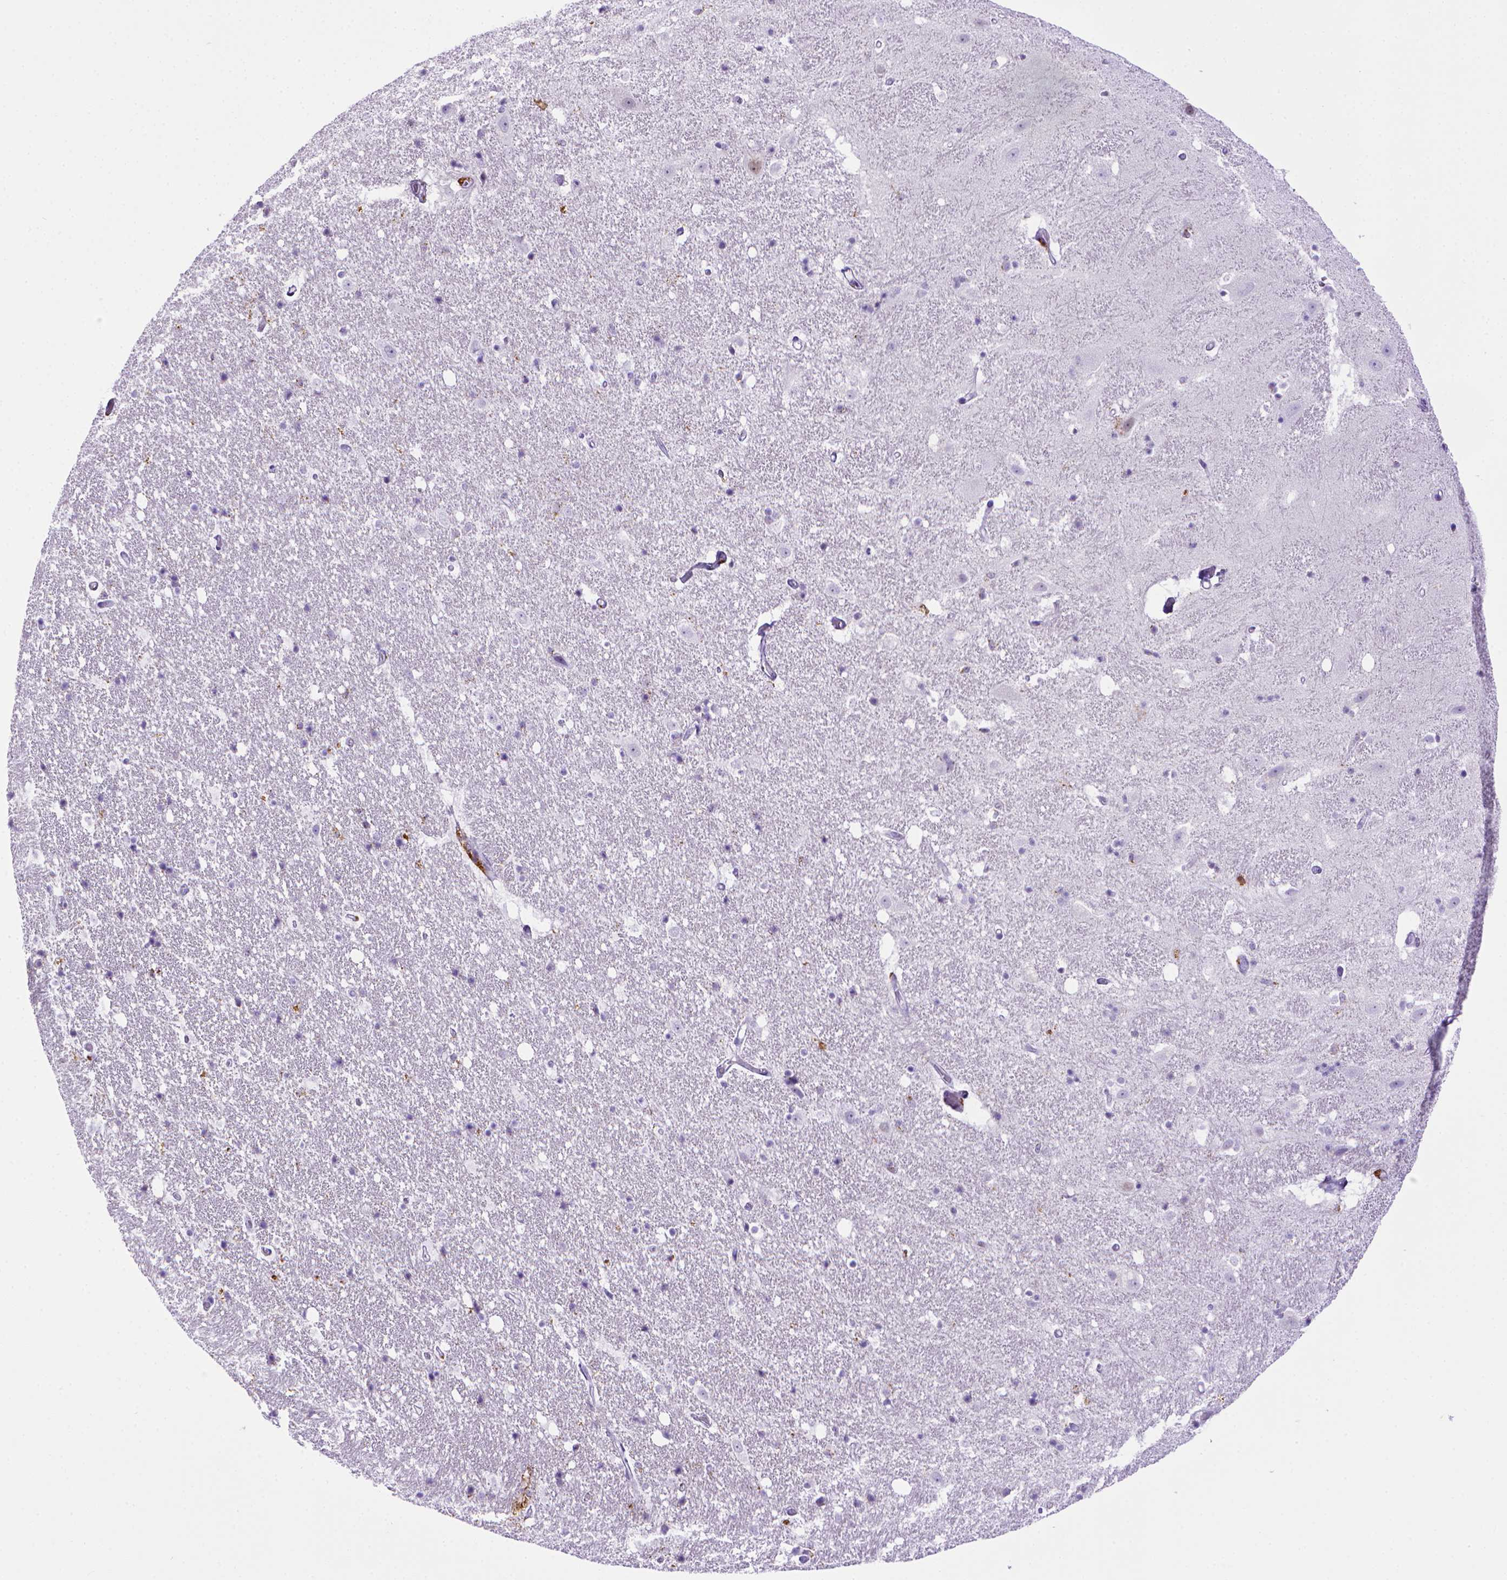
{"staining": {"intensity": "negative", "quantity": "none", "location": "none"}, "tissue": "hippocampus", "cell_type": "Glial cells", "image_type": "normal", "snomed": [{"axis": "morphology", "description": "Normal tissue, NOS"}, {"axis": "topography", "description": "Hippocampus"}], "caption": "This is an immunohistochemistry (IHC) micrograph of benign human hippocampus. There is no expression in glial cells.", "gene": "CD68", "patient": {"sex": "male", "age": 49}}